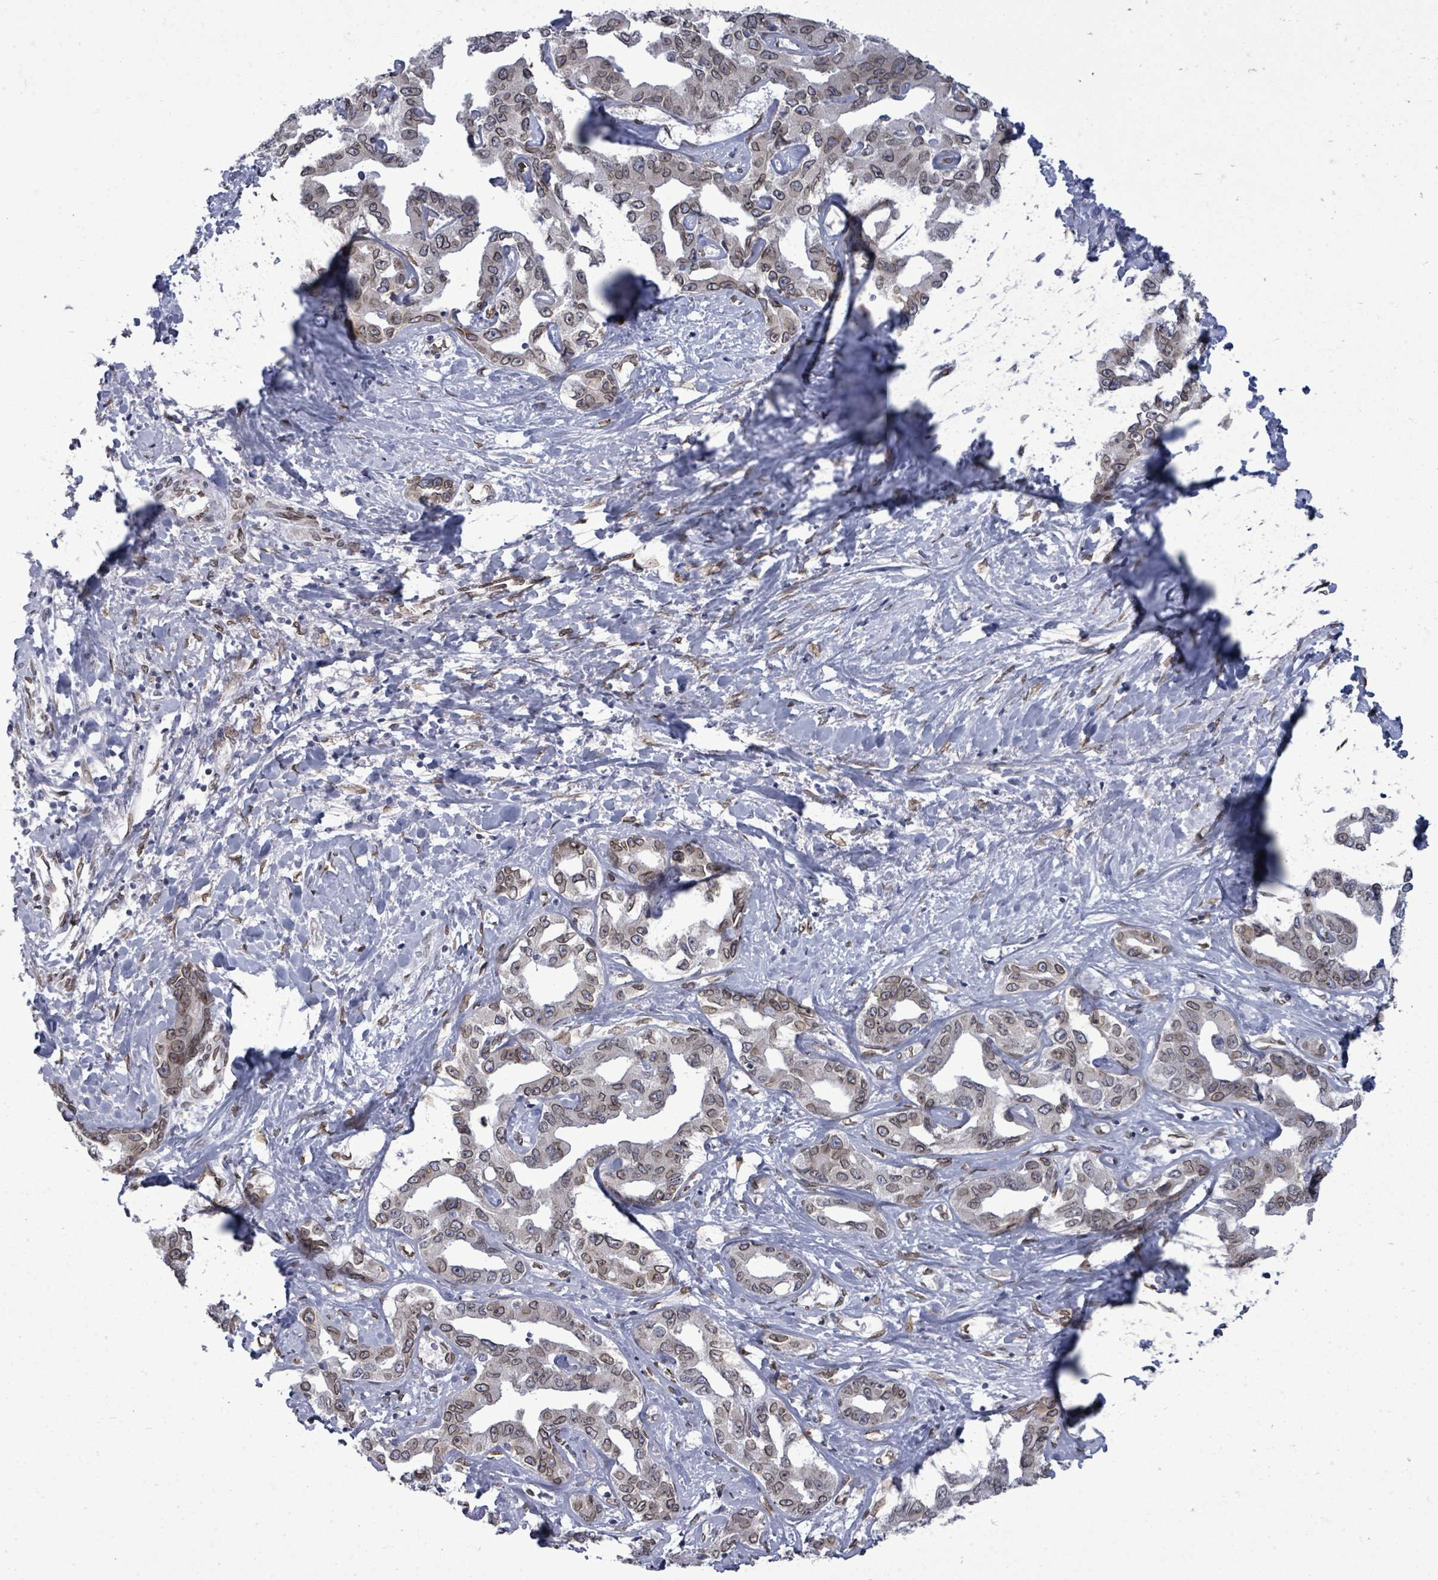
{"staining": {"intensity": "moderate", "quantity": ">75%", "location": "cytoplasmic/membranous,nuclear"}, "tissue": "liver cancer", "cell_type": "Tumor cells", "image_type": "cancer", "snomed": [{"axis": "morphology", "description": "Cholangiocarcinoma"}, {"axis": "topography", "description": "Liver"}], "caption": "This micrograph shows immunohistochemistry (IHC) staining of liver cancer (cholangiocarcinoma), with medium moderate cytoplasmic/membranous and nuclear positivity in approximately >75% of tumor cells.", "gene": "ARFGAP1", "patient": {"sex": "male", "age": 59}}